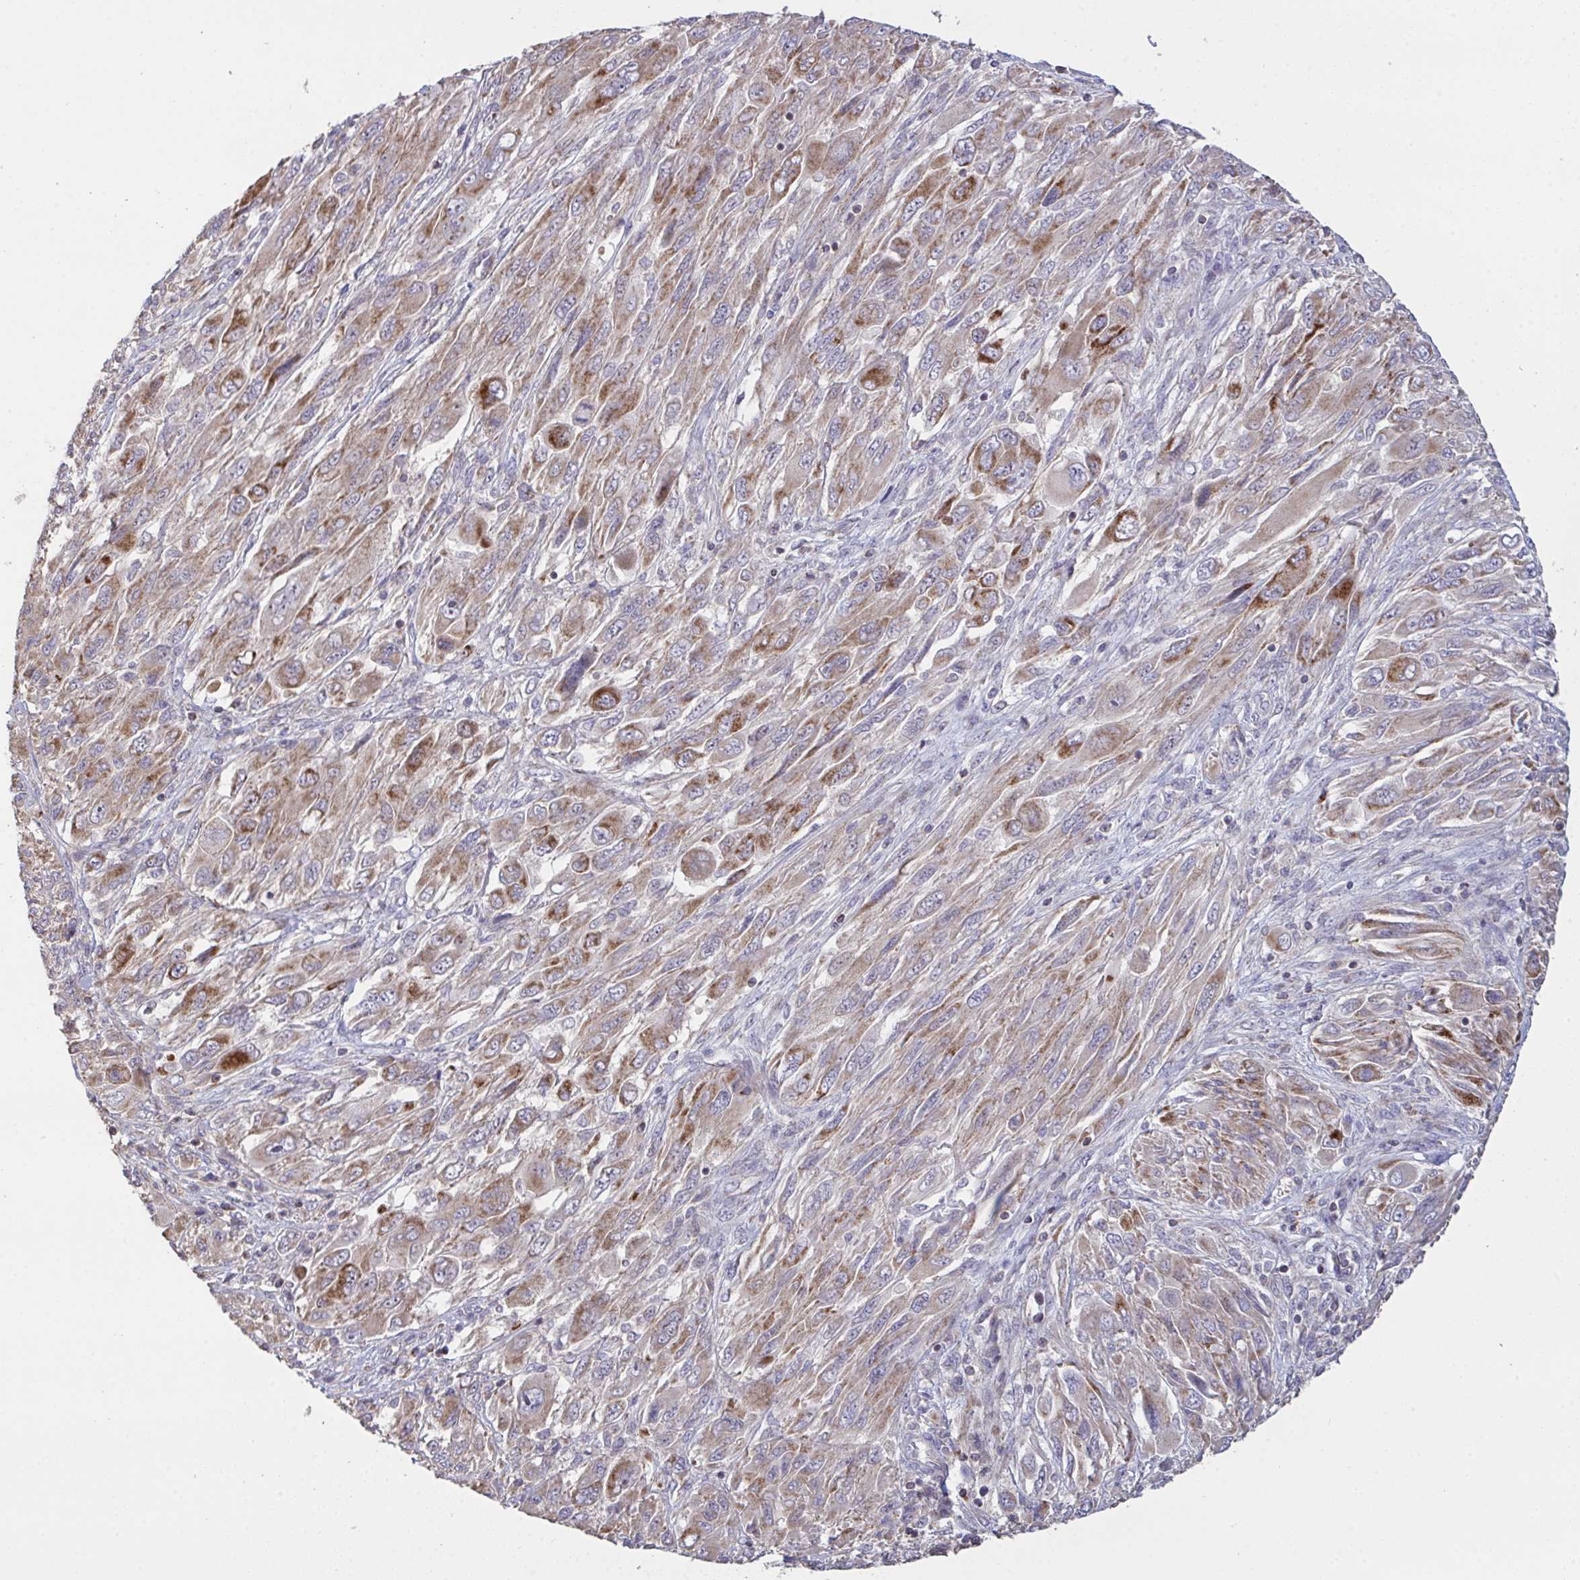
{"staining": {"intensity": "moderate", "quantity": ">75%", "location": "cytoplasmic/membranous"}, "tissue": "melanoma", "cell_type": "Tumor cells", "image_type": "cancer", "snomed": [{"axis": "morphology", "description": "Malignant melanoma, NOS"}, {"axis": "topography", "description": "Skin"}], "caption": "Malignant melanoma stained with a brown dye shows moderate cytoplasmic/membranous positive positivity in about >75% of tumor cells.", "gene": "MICOS10", "patient": {"sex": "female", "age": 91}}